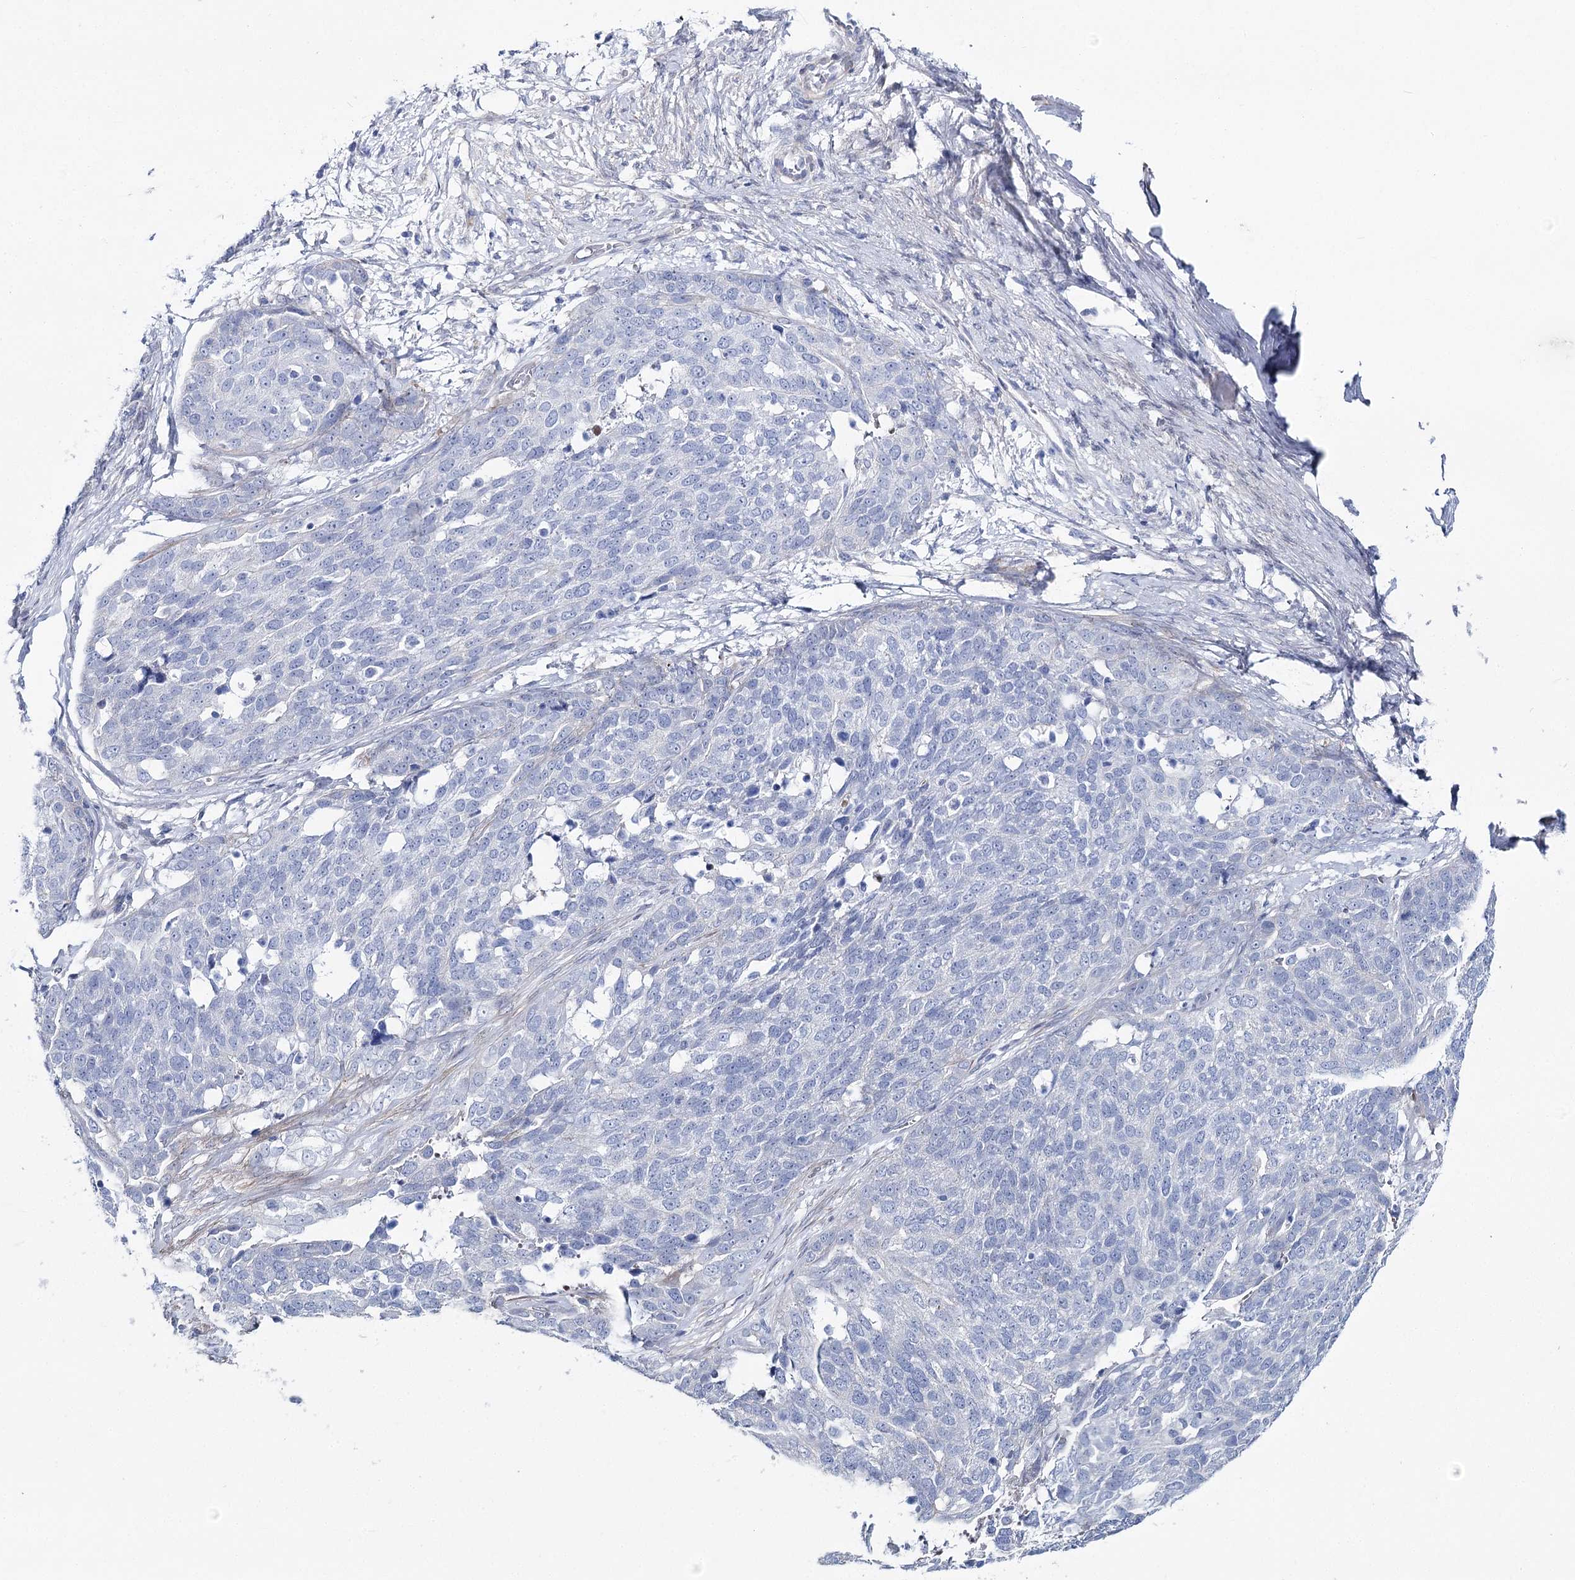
{"staining": {"intensity": "negative", "quantity": "none", "location": "none"}, "tissue": "ovarian cancer", "cell_type": "Tumor cells", "image_type": "cancer", "snomed": [{"axis": "morphology", "description": "Cystadenocarcinoma, serous, NOS"}, {"axis": "topography", "description": "Ovary"}], "caption": "Immunohistochemistry image of neoplastic tissue: human ovarian cancer stained with DAB displays no significant protein staining in tumor cells.", "gene": "ANKRD23", "patient": {"sex": "female", "age": 44}}